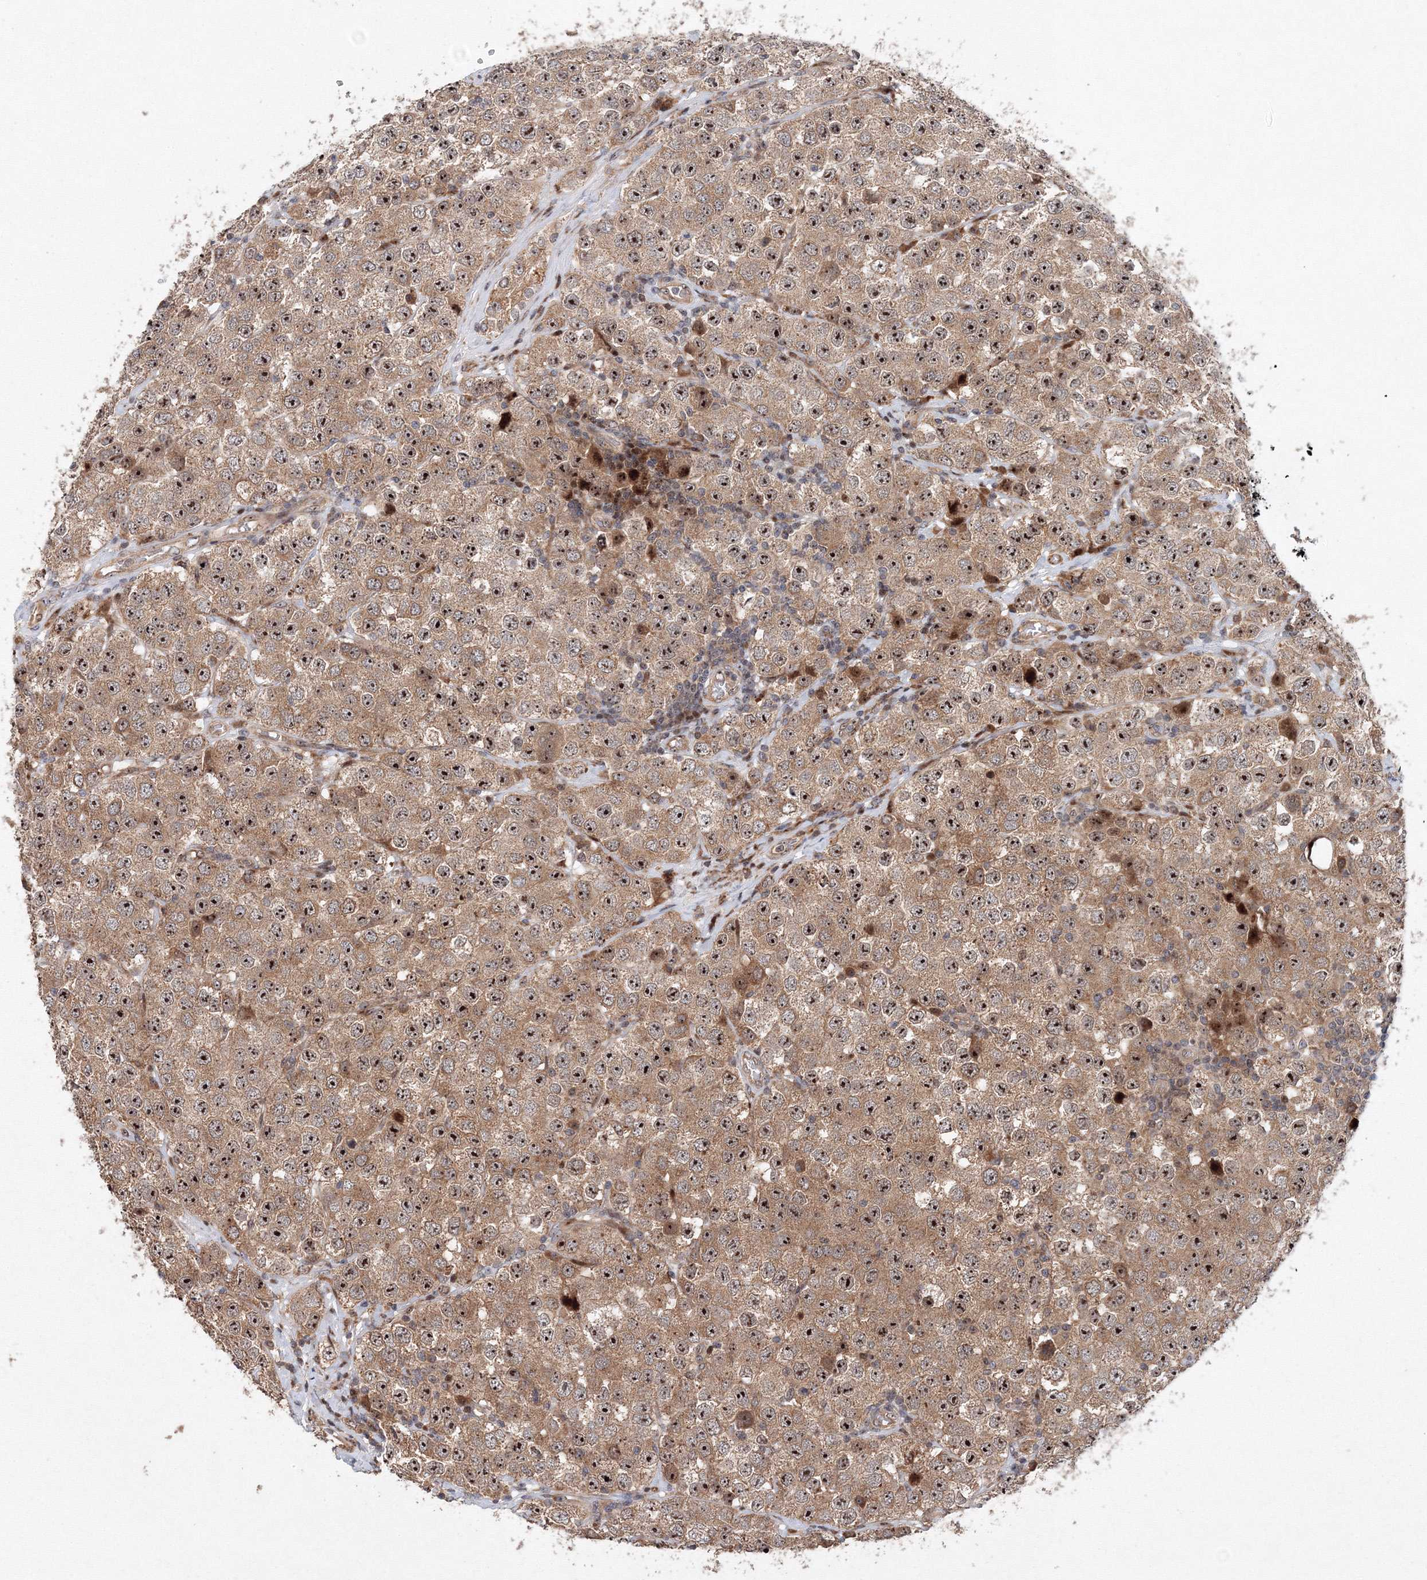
{"staining": {"intensity": "strong", "quantity": ">75%", "location": "cytoplasmic/membranous,nuclear"}, "tissue": "testis cancer", "cell_type": "Tumor cells", "image_type": "cancer", "snomed": [{"axis": "morphology", "description": "Seminoma, NOS"}, {"axis": "topography", "description": "Testis"}], "caption": "A high amount of strong cytoplasmic/membranous and nuclear expression is identified in about >75% of tumor cells in testis seminoma tissue. (DAB IHC, brown staining for protein, blue staining for nuclei).", "gene": "ANKAR", "patient": {"sex": "male", "age": 28}}